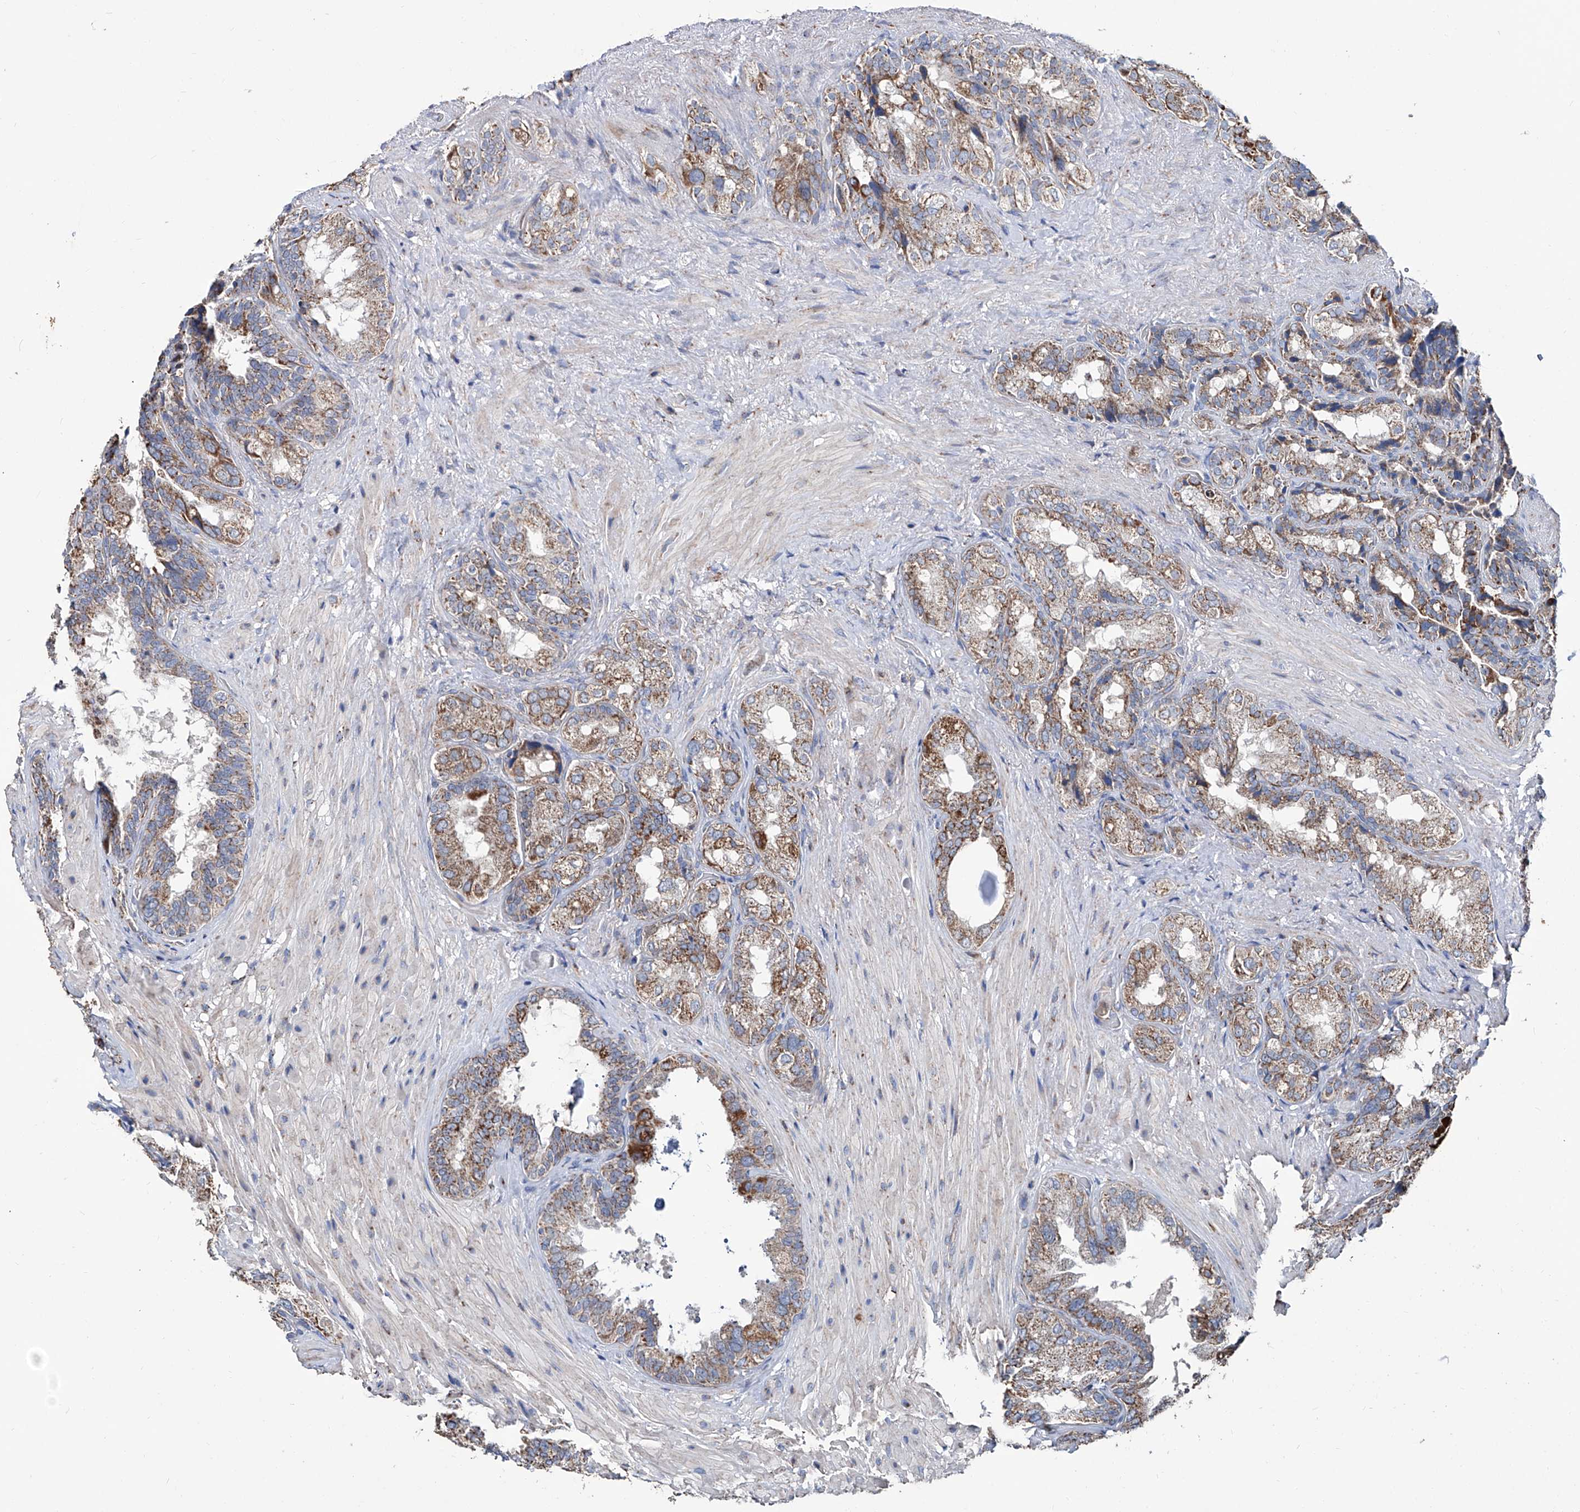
{"staining": {"intensity": "moderate", "quantity": ">75%", "location": "cytoplasmic/membranous"}, "tissue": "seminal vesicle", "cell_type": "Glandular cells", "image_type": "normal", "snomed": [{"axis": "morphology", "description": "Normal tissue, NOS"}, {"axis": "topography", "description": "Seminal veicle"}, {"axis": "topography", "description": "Peripheral nerve tissue"}], "caption": "Protein analysis of unremarkable seminal vesicle displays moderate cytoplasmic/membranous expression in approximately >75% of glandular cells. The protein is stained brown, and the nuclei are stained in blue (DAB IHC with brightfield microscopy, high magnification).", "gene": "NHS", "patient": {"sex": "male", "age": 63}}